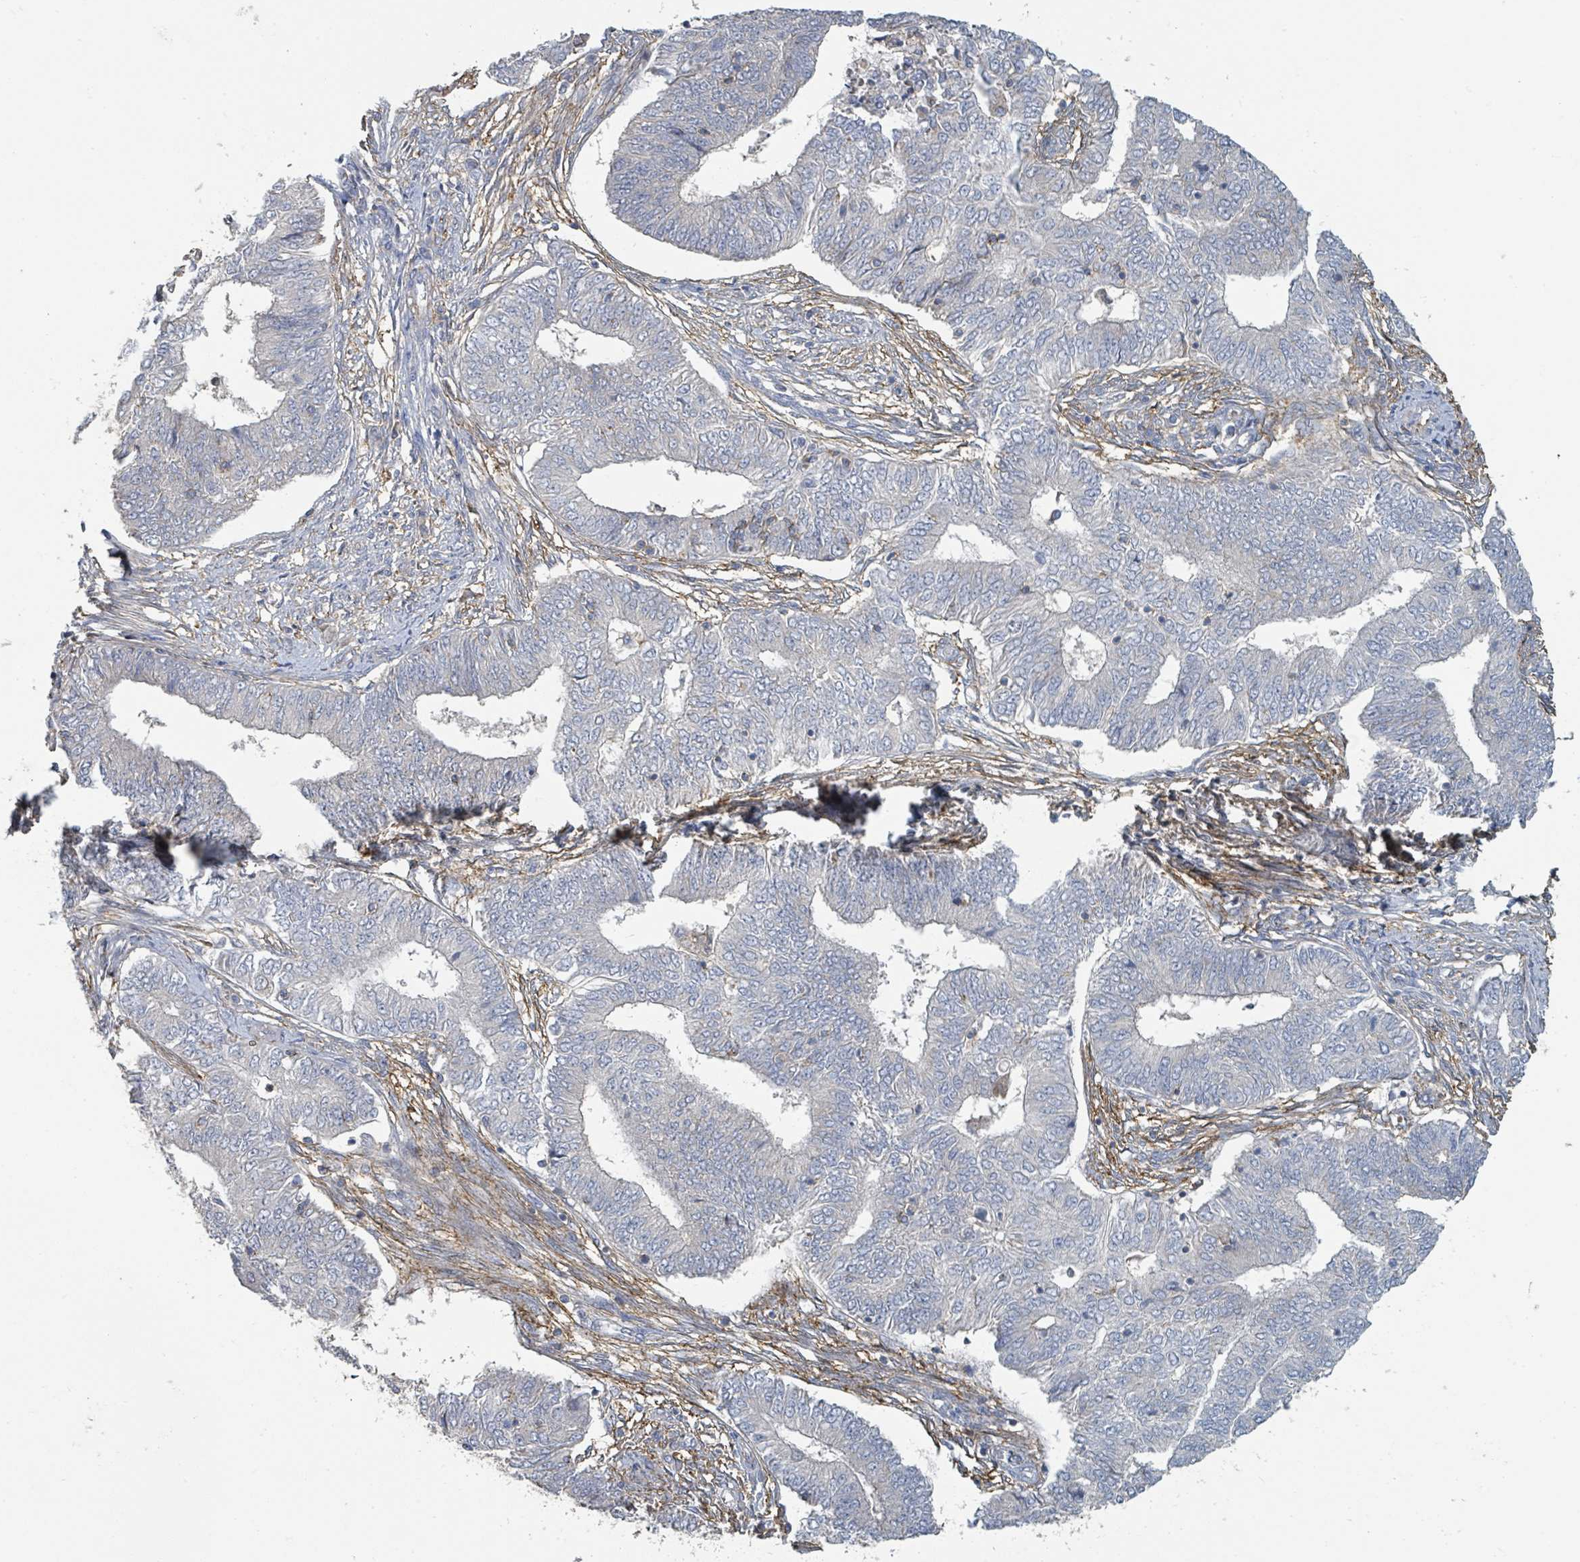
{"staining": {"intensity": "negative", "quantity": "none", "location": "none"}, "tissue": "endometrial cancer", "cell_type": "Tumor cells", "image_type": "cancer", "snomed": [{"axis": "morphology", "description": "Adenocarcinoma, NOS"}, {"axis": "topography", "description": "Endometrium"}], "caption": "This is an IHC histopathology image of endometrial cancer. There is no staining in tumor cells.", "gene": "LRRC42", "patient": {"sex": "female", "age": 62}}